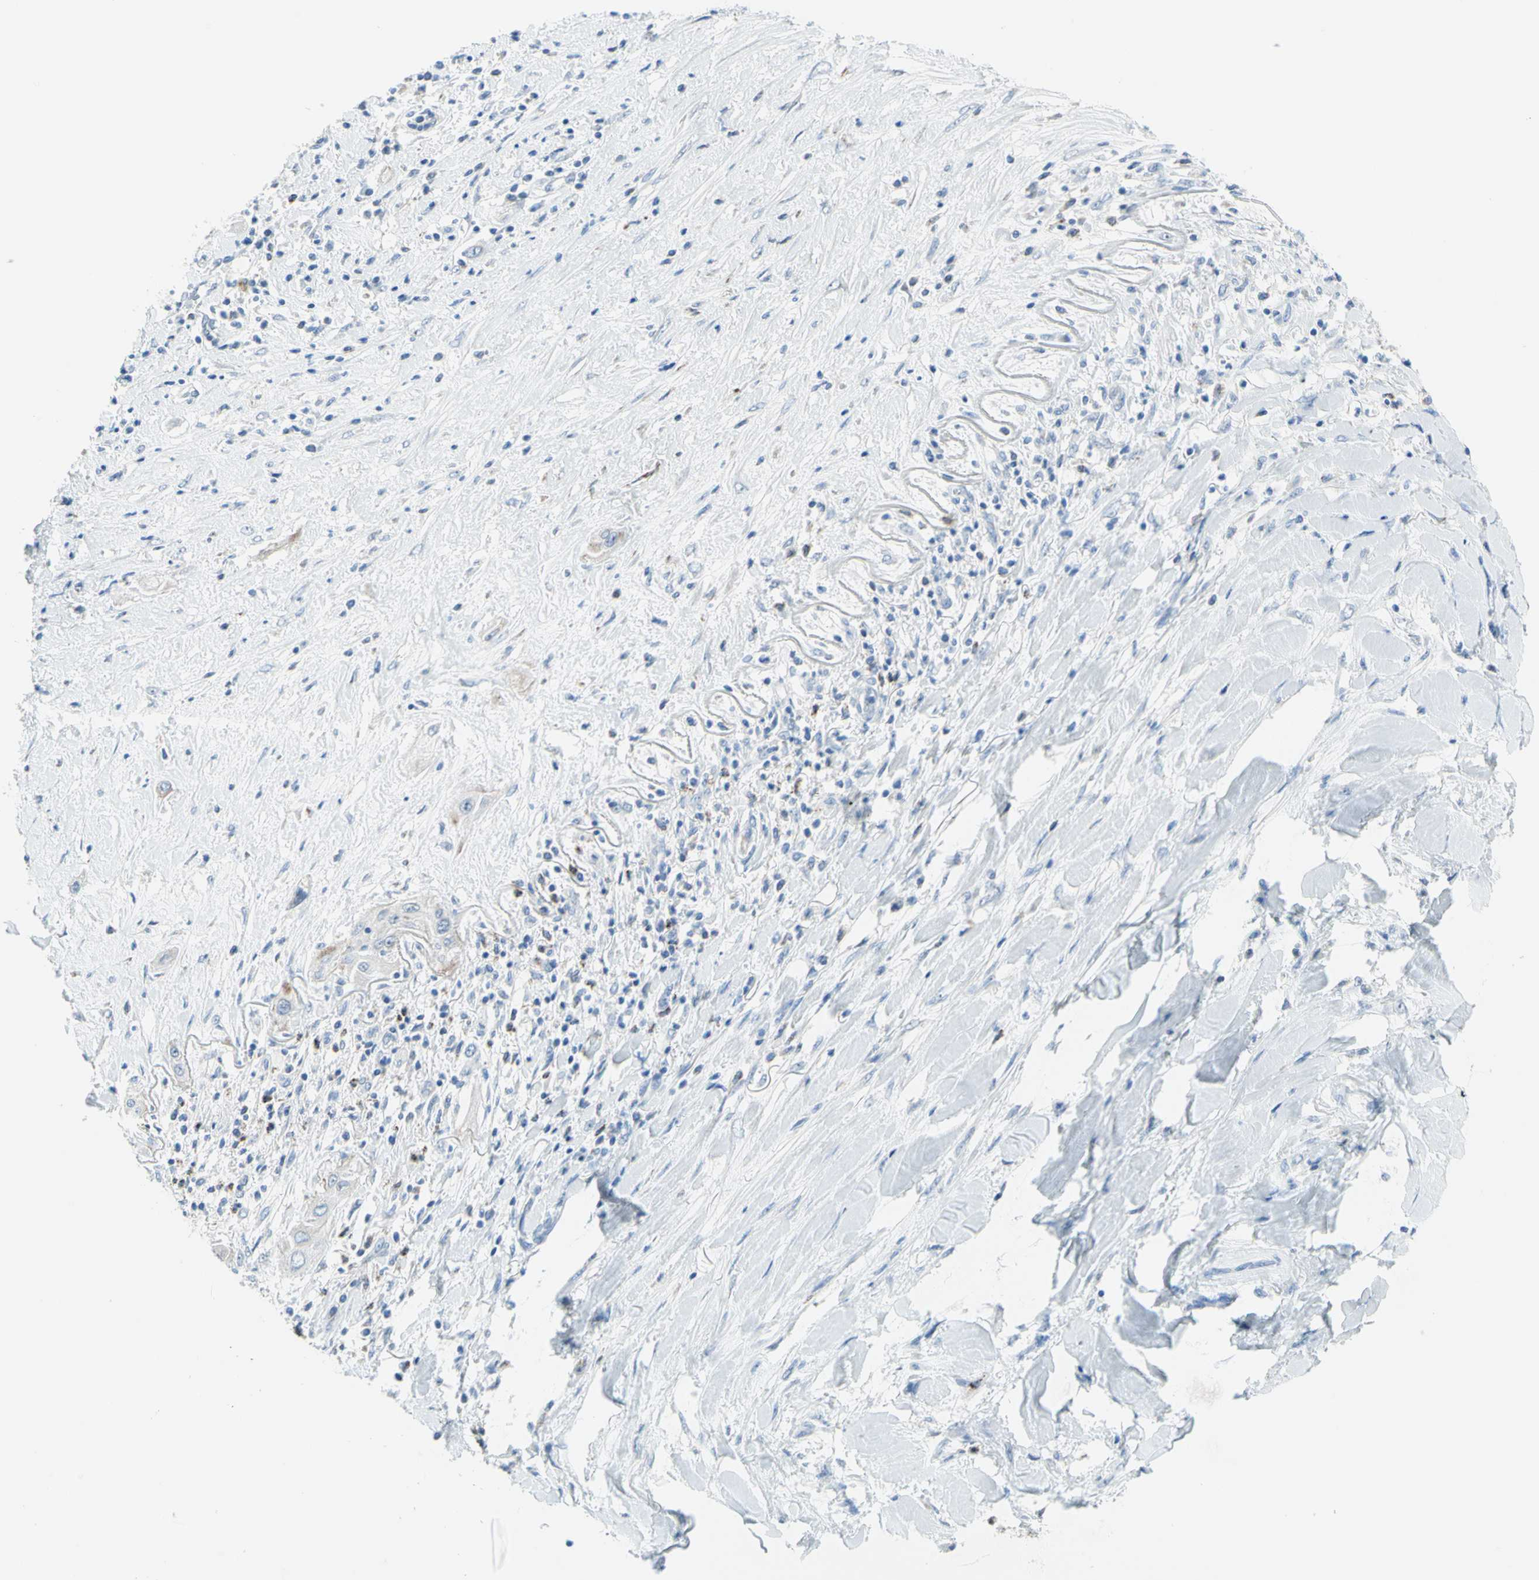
{"staining": {"intensity": "weak", "quantity": "<25%", "location": "cytoplasmic/membranous"}, "tissue": "lung cancer", "cell_type": "Tumor cells", "image_type": "cancer", "snomed": [{"axis": "morphology", "description": "Squamous cell carcinoma, NOS"}, {"axis": "topography", "description": "Lung"}], "caption": "Image shows no protein expression in tumor cells of lung squamous cell carcinoma tissue.", "gene": "CYSLTR1", "patient": {"sex": "female", "age": 47}}